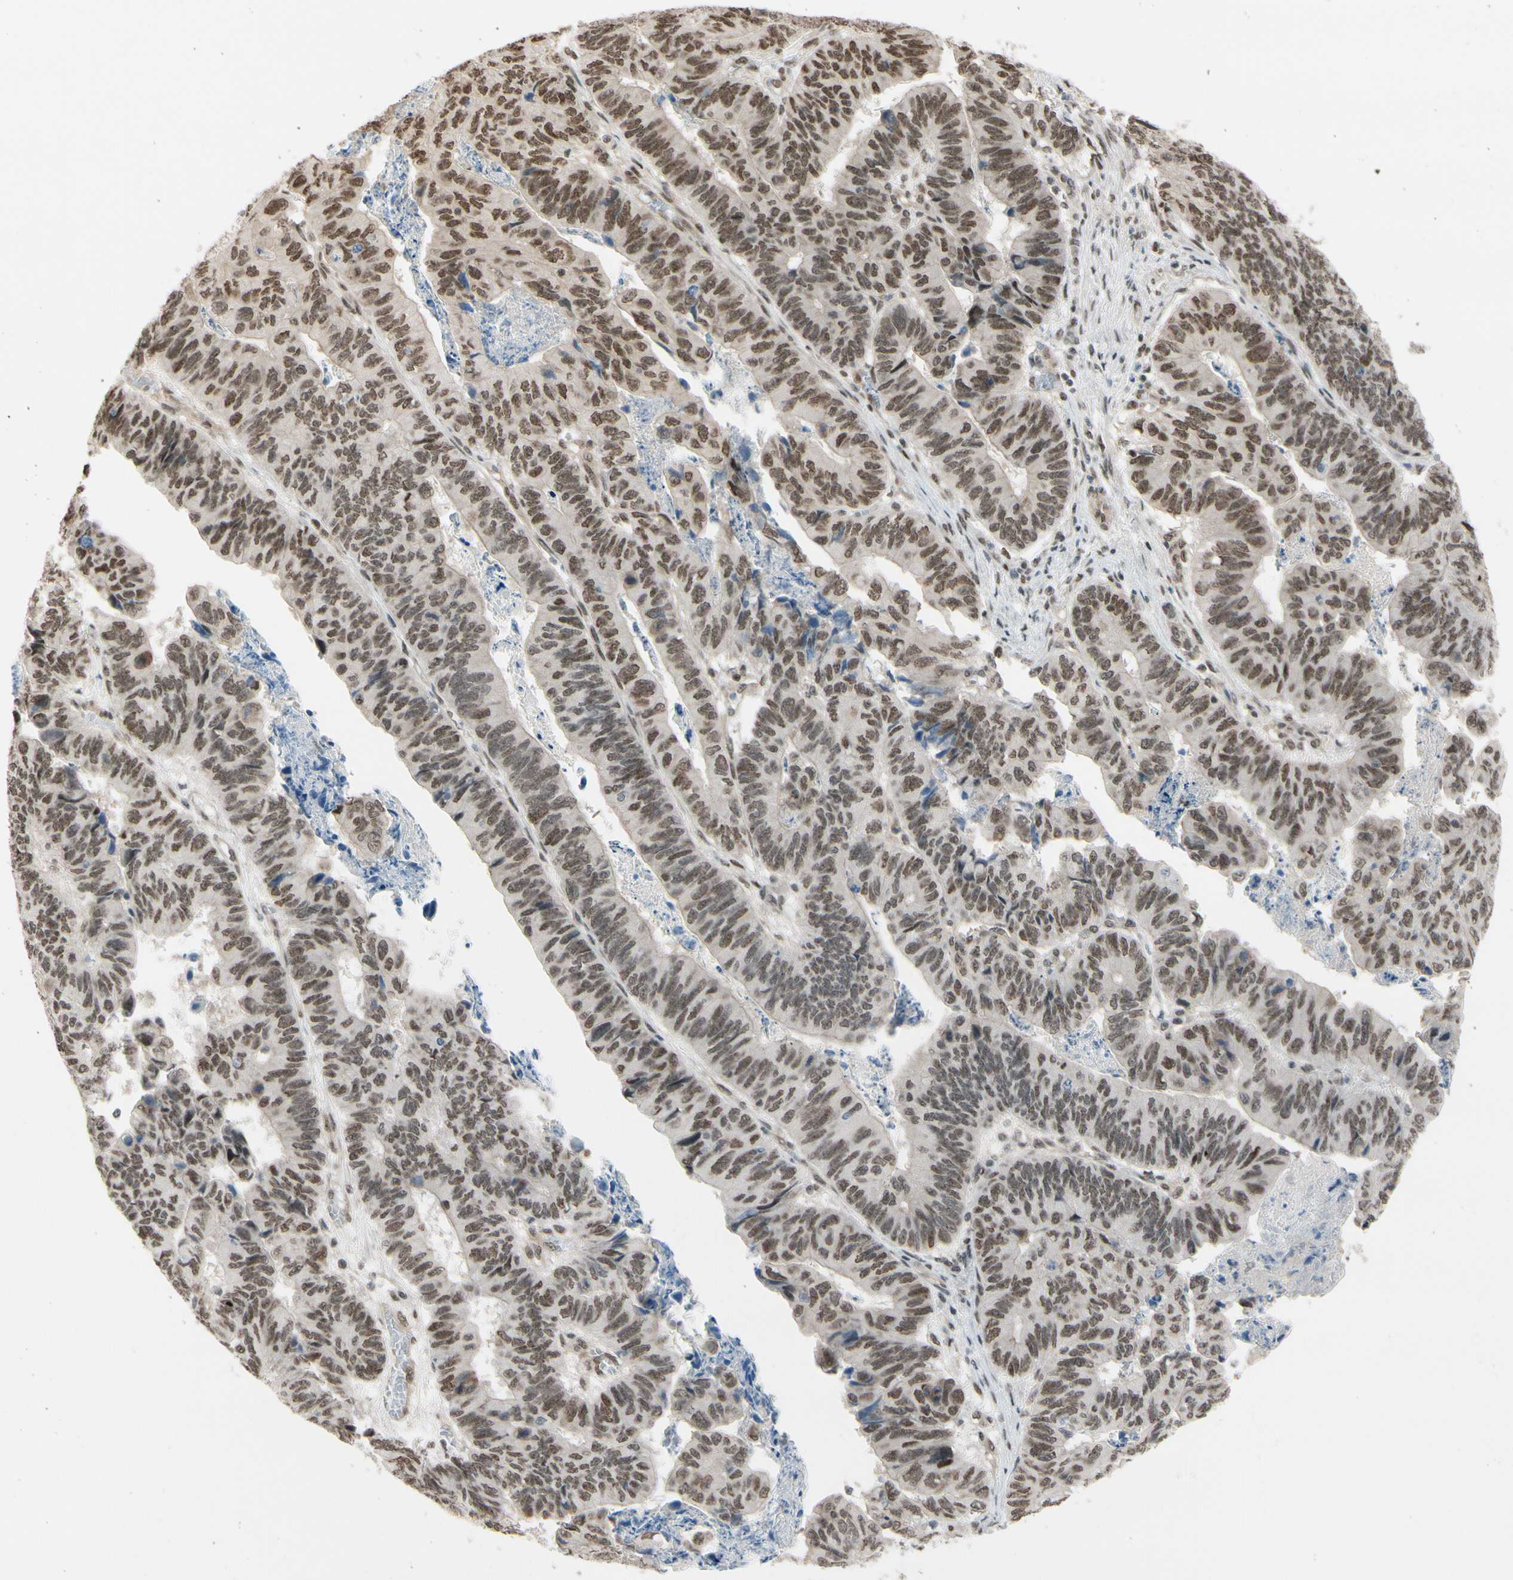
{"staining": {"intensity": "moderate", "quantity": ">75%", "location": "nuclear"}, "tissue": "stomach cancer", "cell_type": "Tumor cells", "image_type": "cancer", "snomed": [{"axis": "morphology", "description": "Adenocarcinoma, NOS"}, {"axis": "topography", "description": "Stomach, lower"}], "caption": "High-power microscopy captured an IHC image of adenocarcinoma (stomach), revealing moderate nuclear staining in about >75% of tumor cells. Using DAB (3,3'-diaminobenzidine) (brown) and hematoxylin (blue) stains, captured at high magnification using brightfield microscopy.", "gene": "SUFU", "patient": {"sex": "male", "age": 77}}